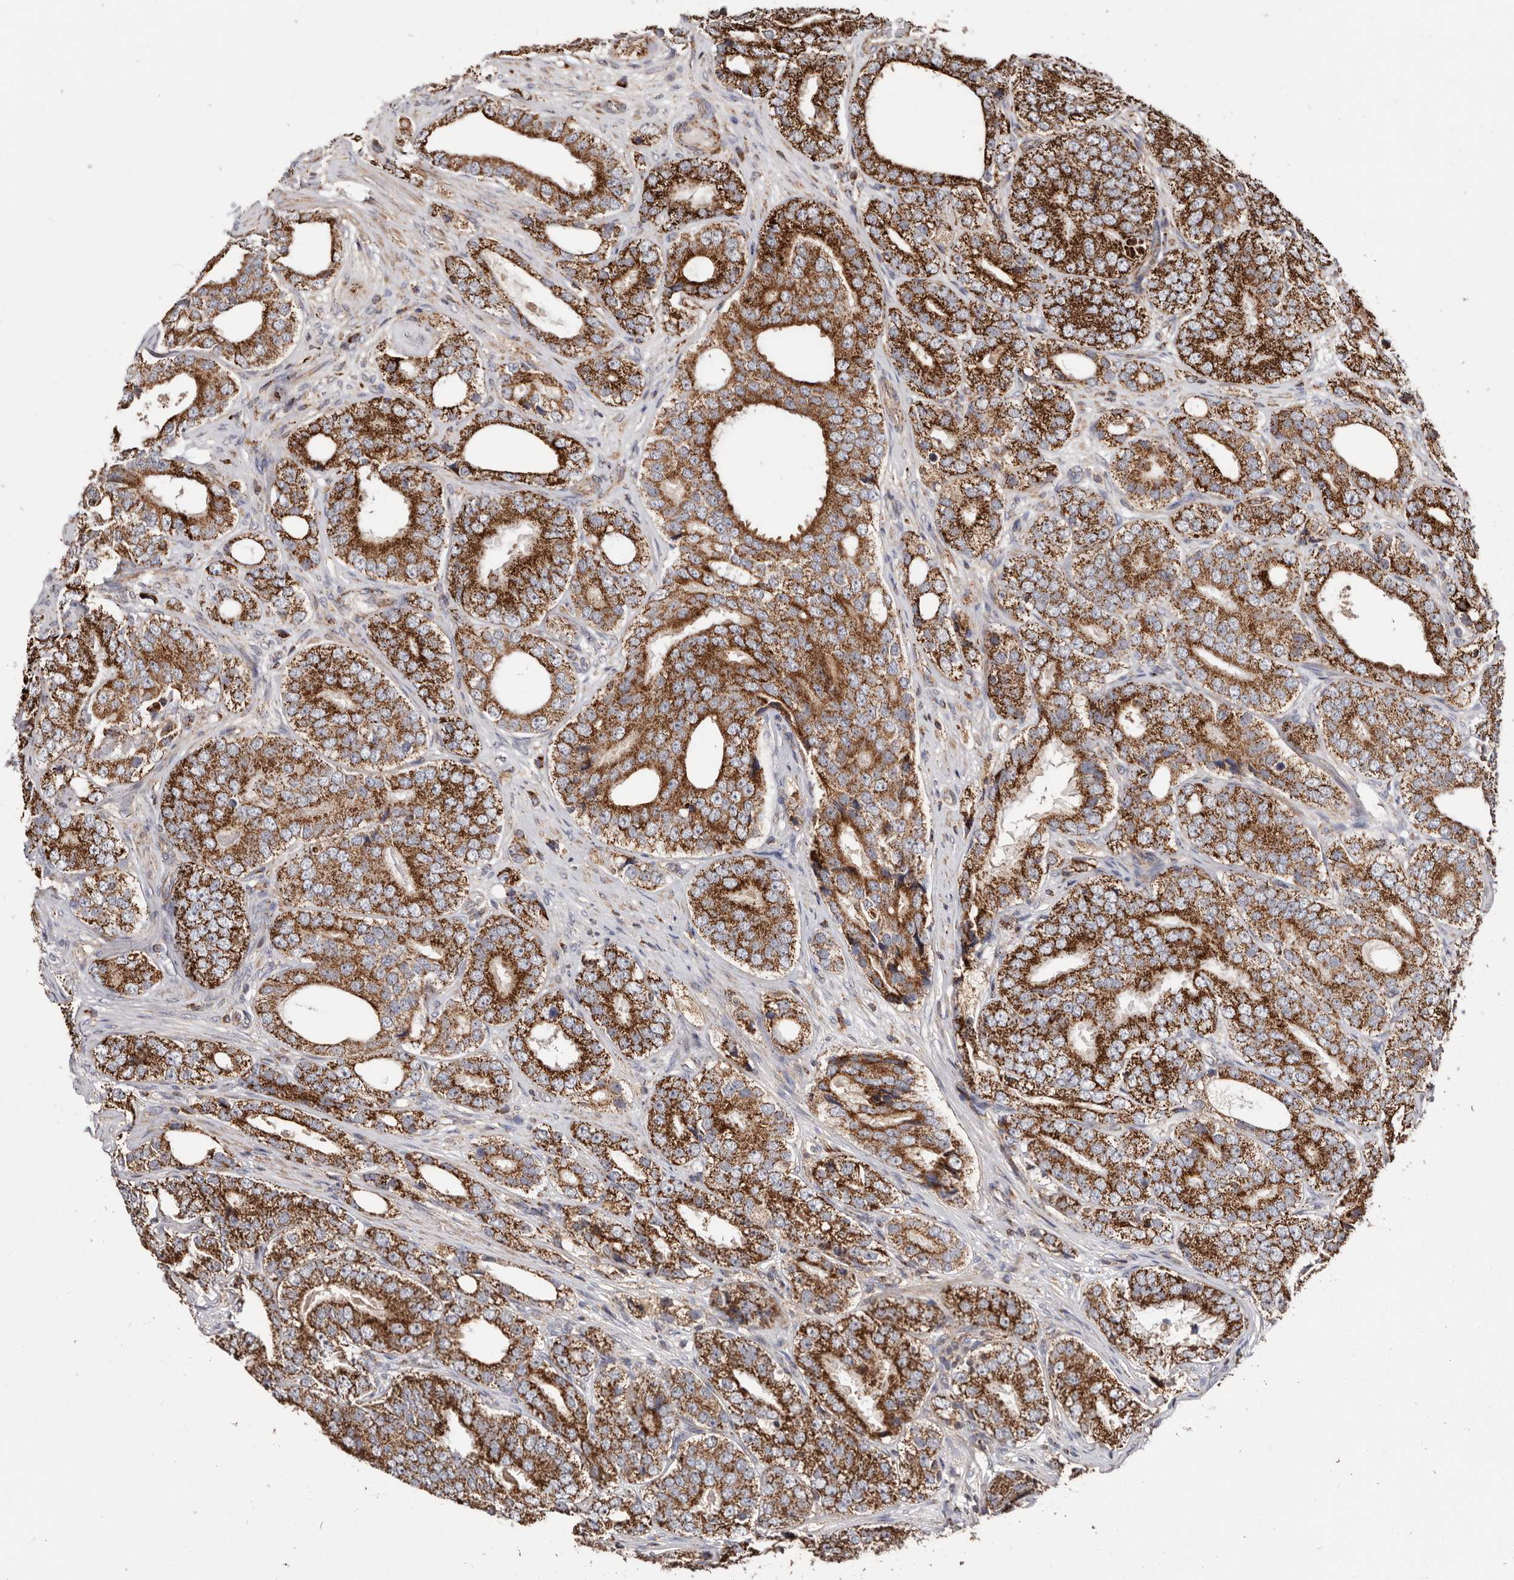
{"staining": {"intensity": "strong", "quantity": ">75%", "location": "cytoplasmic/membranous"}, "tissue": "prostate cancer", "cell_type": "Tumor cells", "image_type": "cancer", "snomed": [{"axis": "morphology", "description": "Adenocarcinoma, High grade"}, {"axis": "topography", "description": "Prostate"}], "caption": "A photomicrograph of human prostate cancer stained for a protein displays strong cytoplasmic/membranous brown staining in tumor cells.", "gene": "PRKACB", "patient": {"sex": "male", "age": 56}}